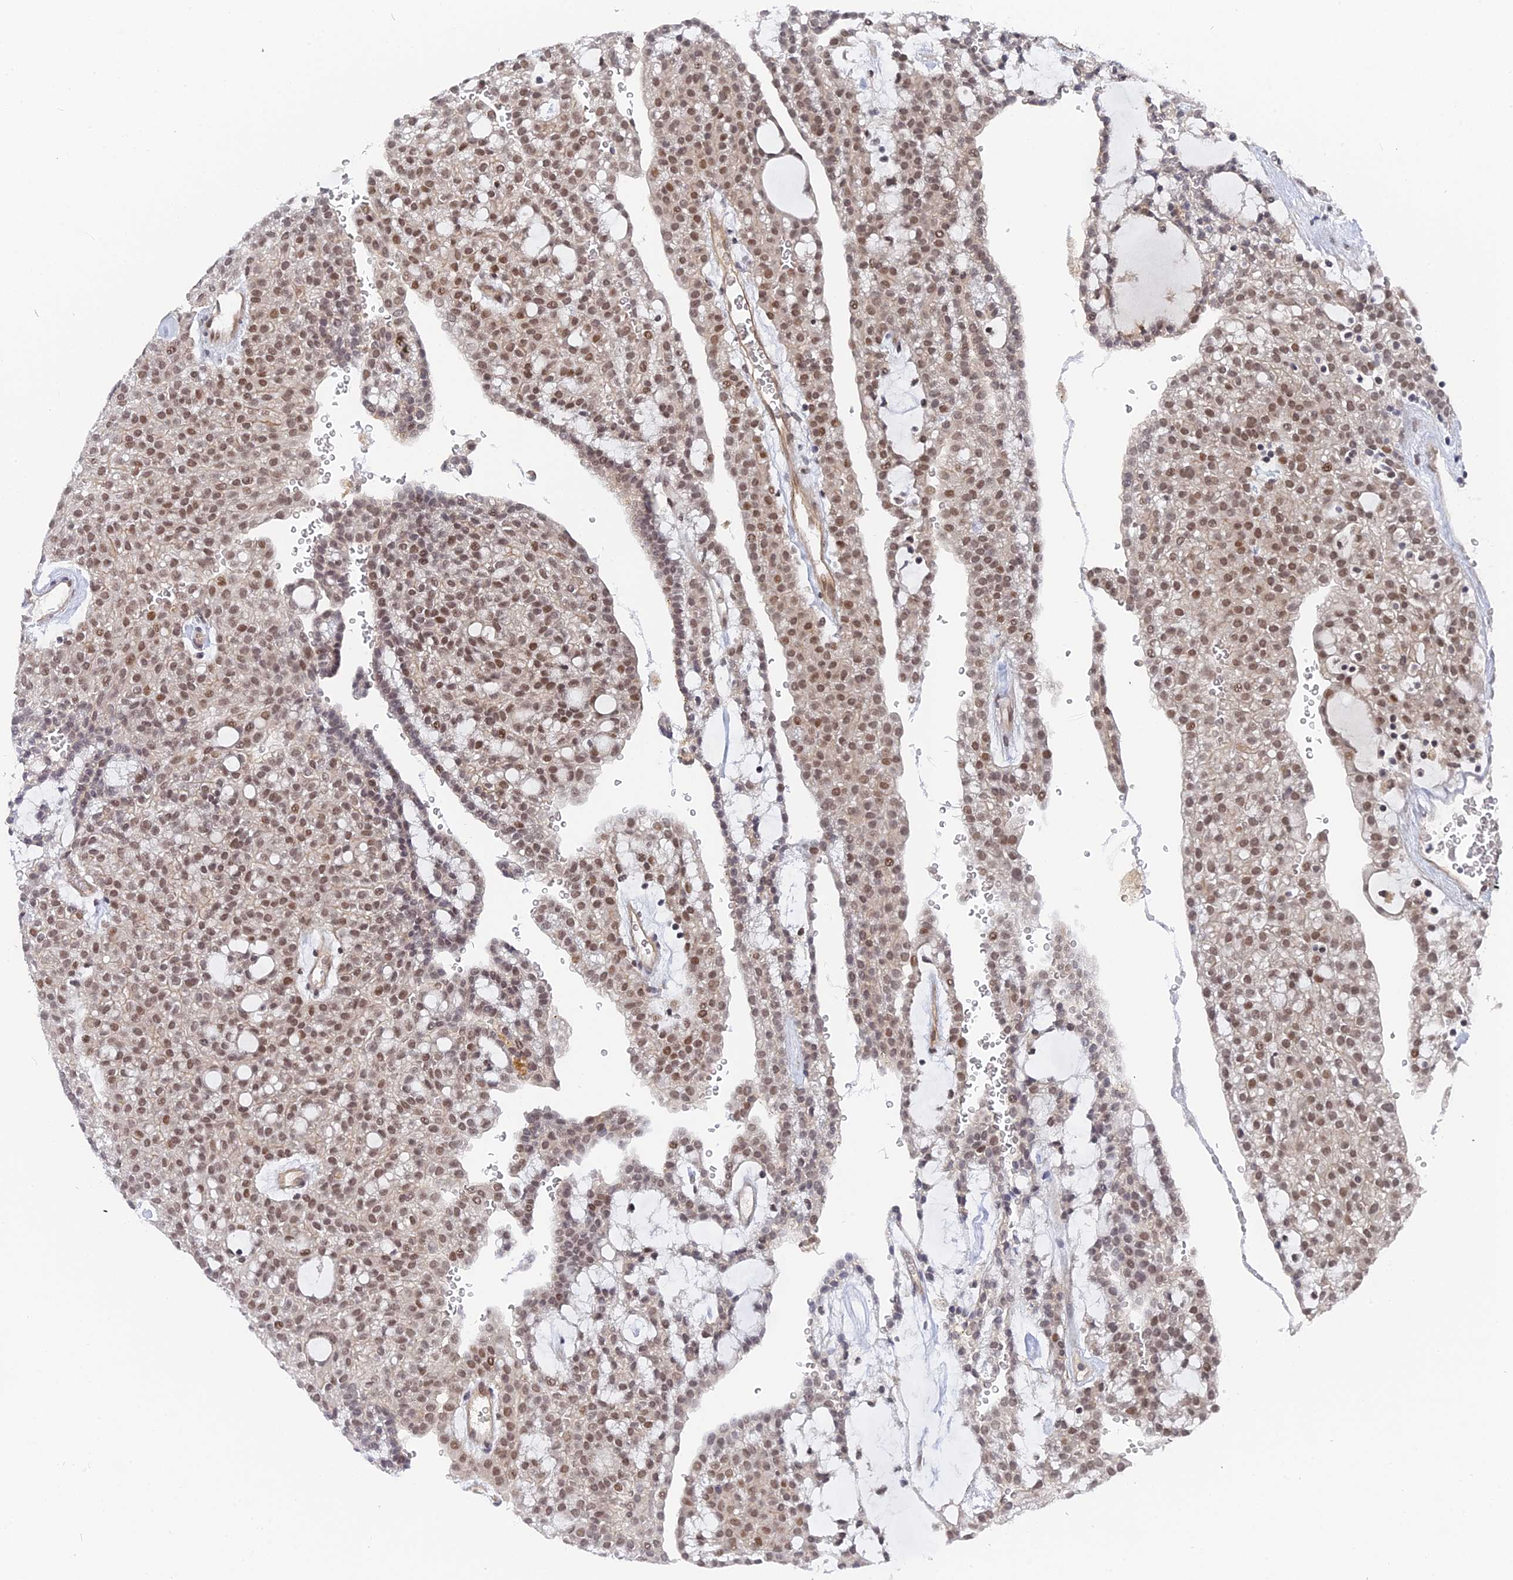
{"staining": {"intensity": "moderate", "quantity": ">75%", "location": "nuclear"}, "tissue": "renal cancer", "cell_type": "Tumor cells", "image_type": "cancer", "snomed": [{"axis": "morphology", "description": "Adenocarcinoma, NOS"}, {"axis": "topography", "description": "Kidney"}], "caption": "Renal cancer (adenocarcinoma) stained with a protein marker displays moderate staining in tumor cells.", "gene": "CCDC85A", "patient": {"sex": "male", "age": 63}}